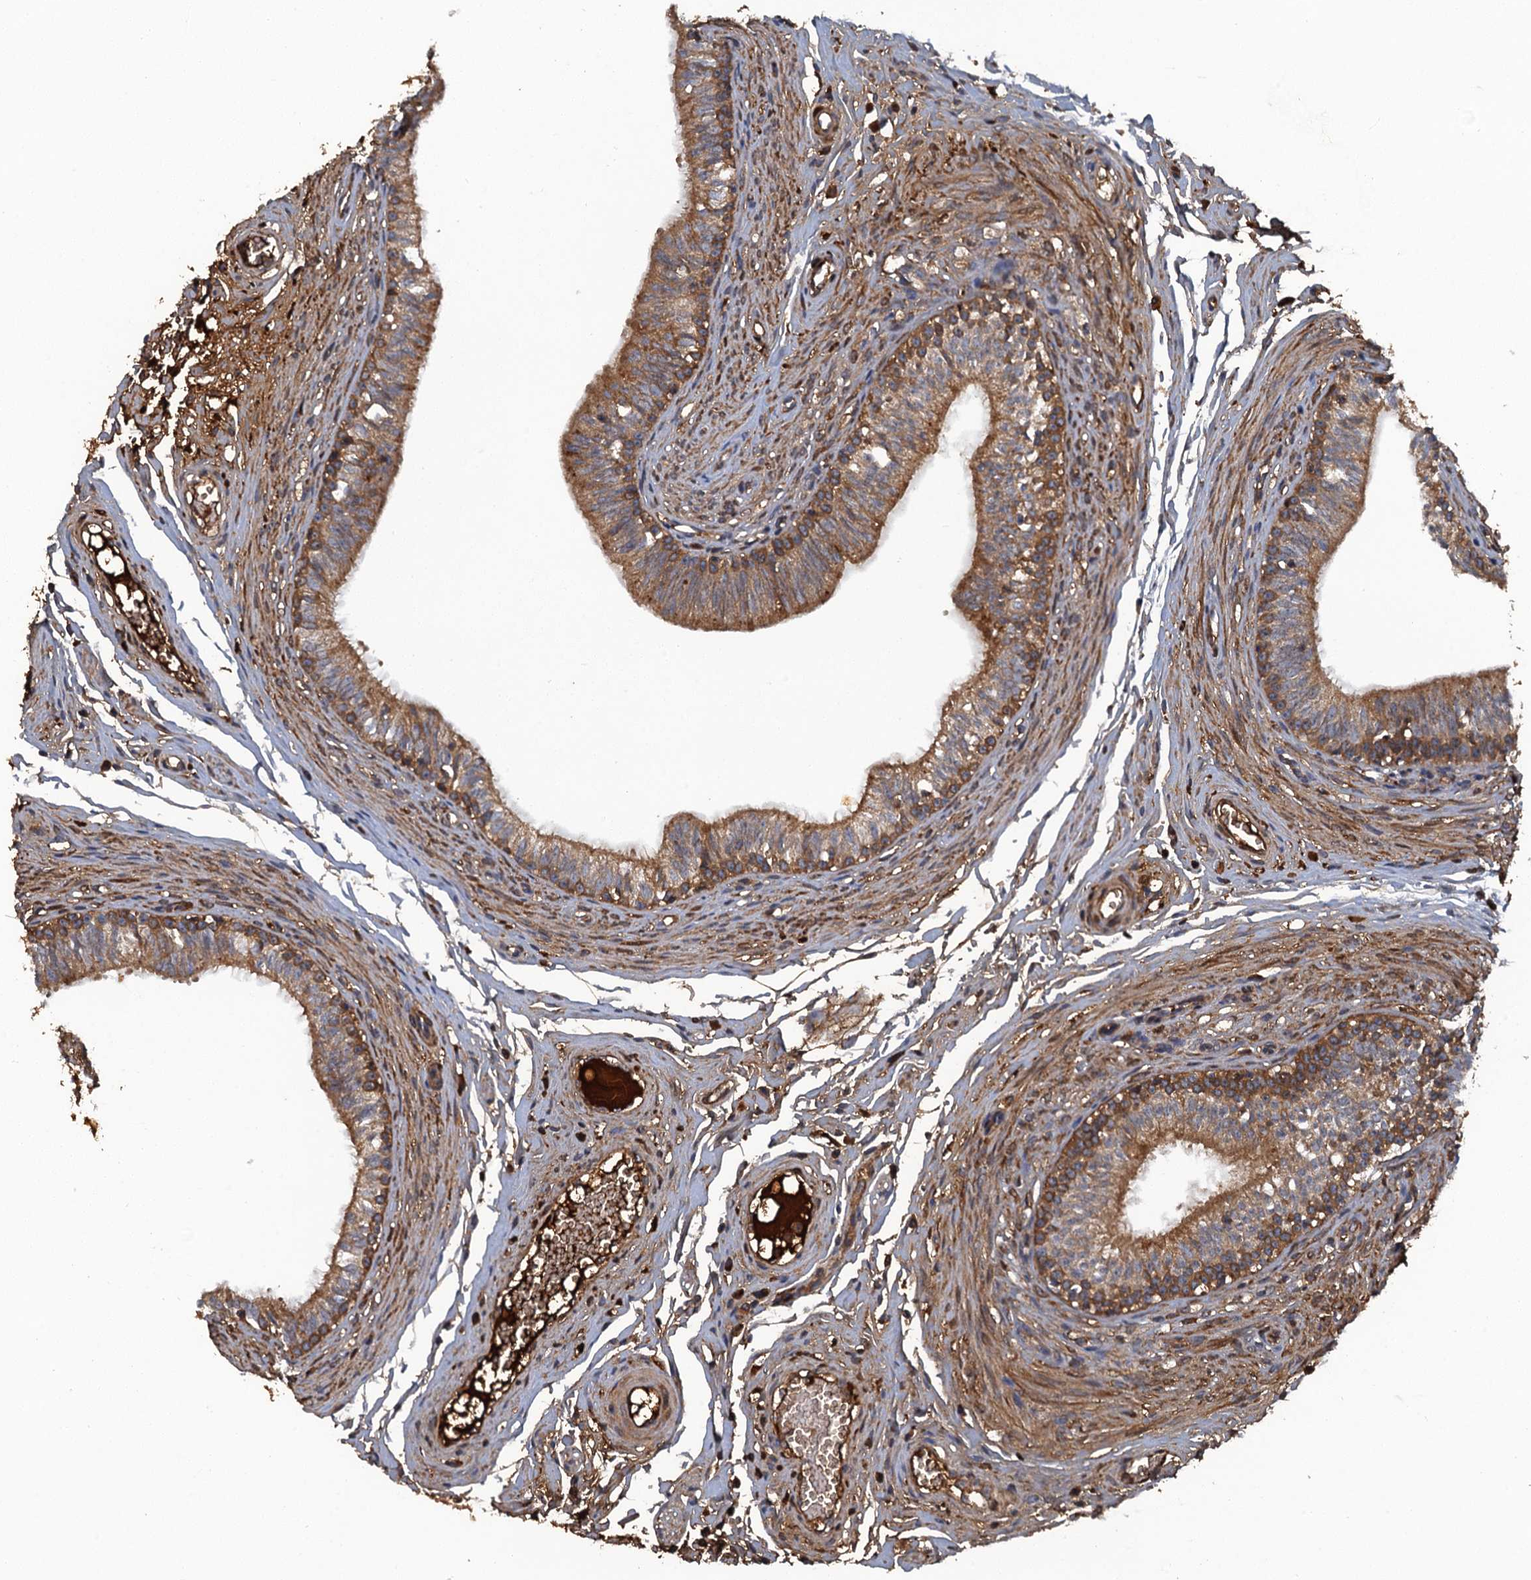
{"staining": {"intensity": "moderate", "quantity": ">75%", "location": "cytoplasmic/membranous"}, "tissue": "epididymis", "cell_type": "Glandular cells", "image_type": "normal", "snomed": [{"axis": "morphology", "description": "Normal tissue, NOS"}, {"axis": "topography", "description": "Epididymis, spermatic cord, NOS"}], "caption": "The photomicrograph exhibits staining of normal epididymis, revealing moderate cytoplasmic/membranous protein staining (brown color) within glandular cells. The staining was performed using DAB (3,3'-diaminobenzidine), with brown indicating positive protein expression. Nuclei are stained blue with hematoxylin.", "gene": "HAPLN3", "patient": {"sex": "male", "age": 22}}